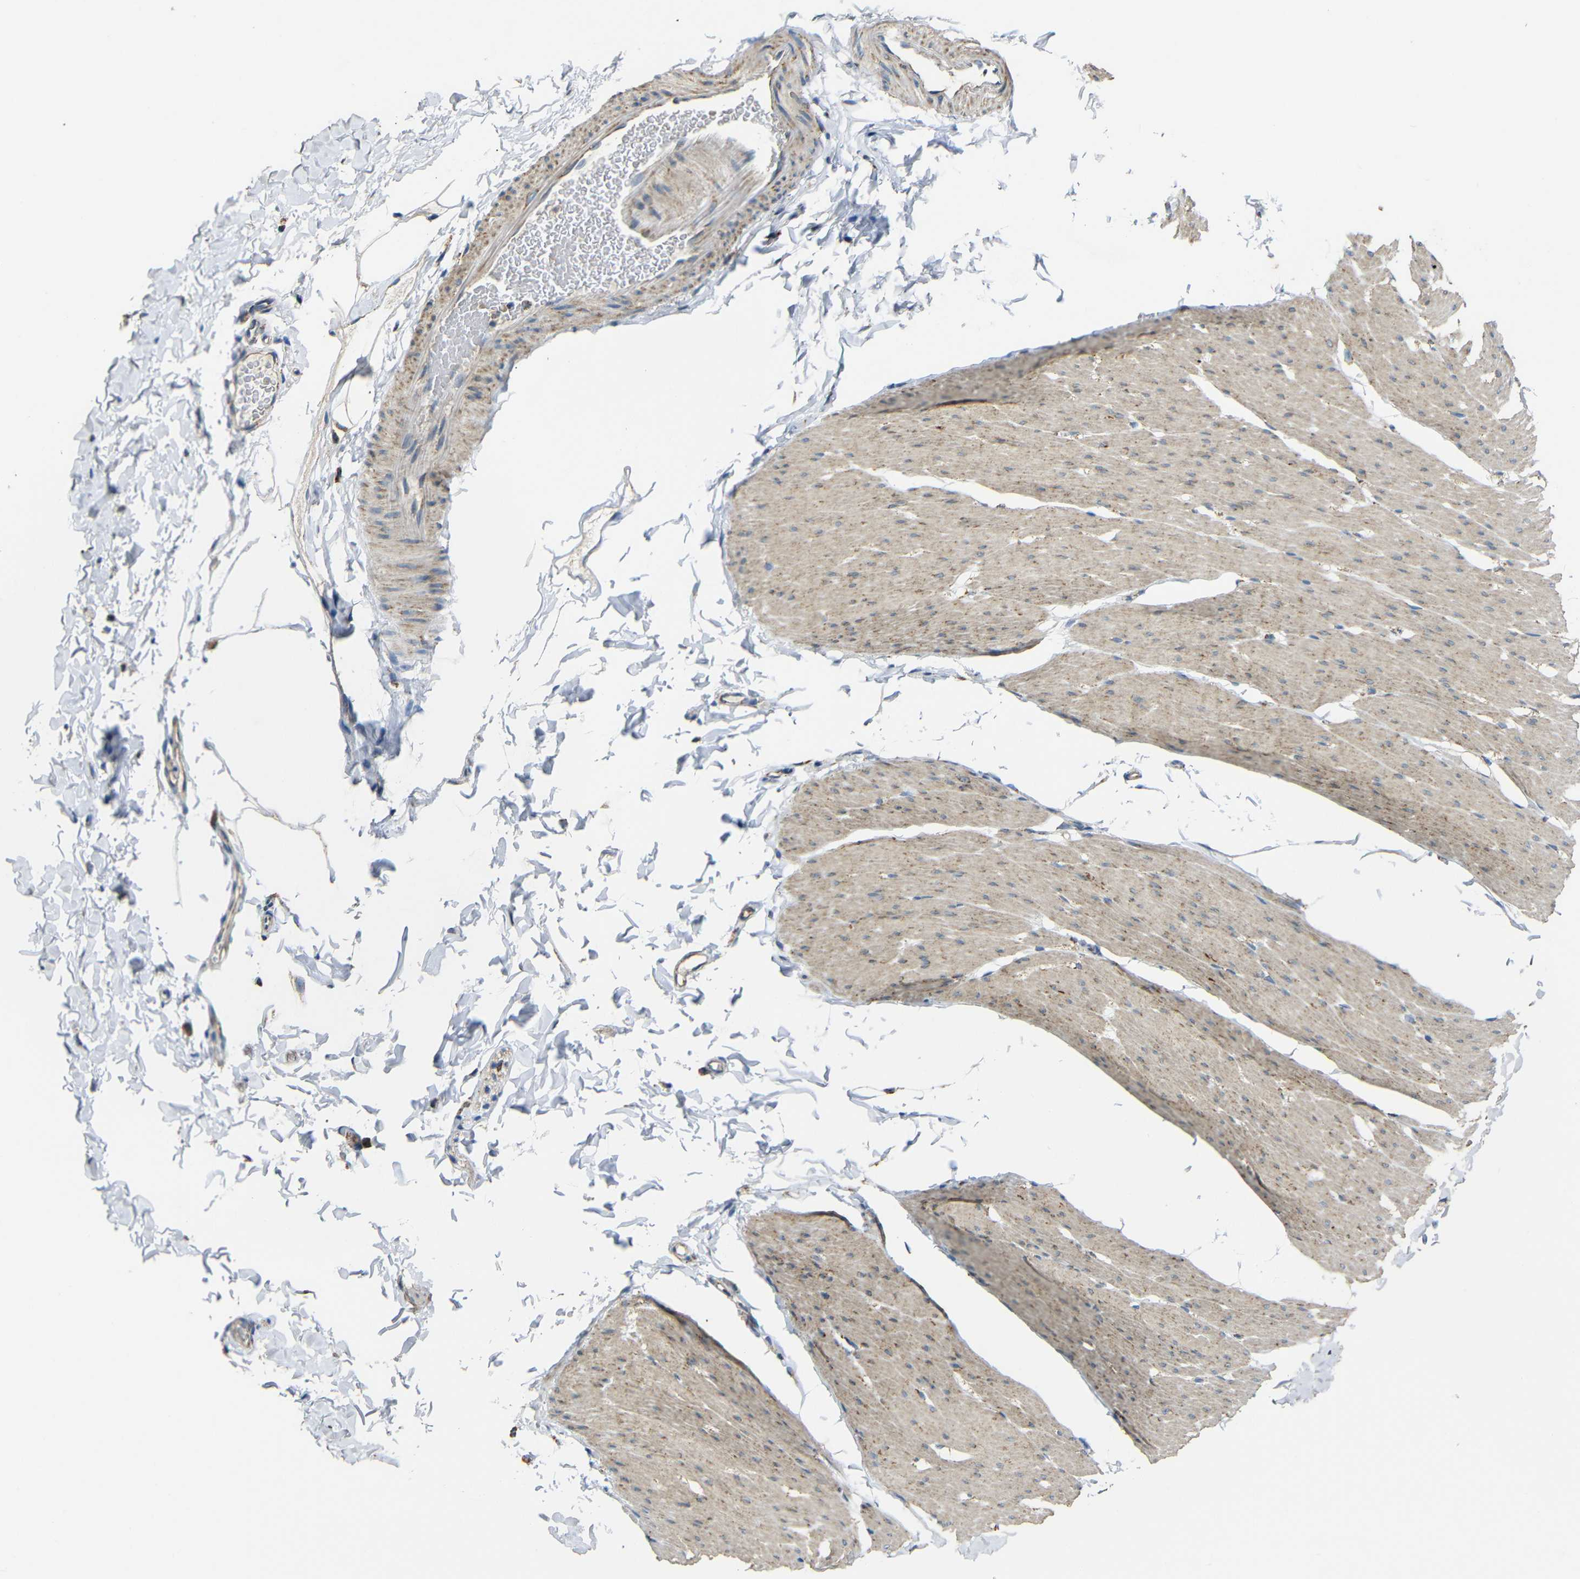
{"staining": {"intensity": "weak", "quantity": ">75%", "location": "cytoplasmic/membranous"}, "tissue": "smooth muscle", "cell_type": "Smooth muscle cells", "image_type": "normal", "snomed": [{"axis": "morphology", "description": "Normal tissue, NOS"}, {"axis": "topography", "description": "Smooth muscle"}, {"axis": "topography", "description": "Colon"}], "caption": "Human smooth muscle stained for a protein (brown) reveals weak cytoplasmic/membranous positive positivity in about >75% of smooth muscle cells.", "gene": "NR3C2", "patient": {"sex": "male", "age": 67}}